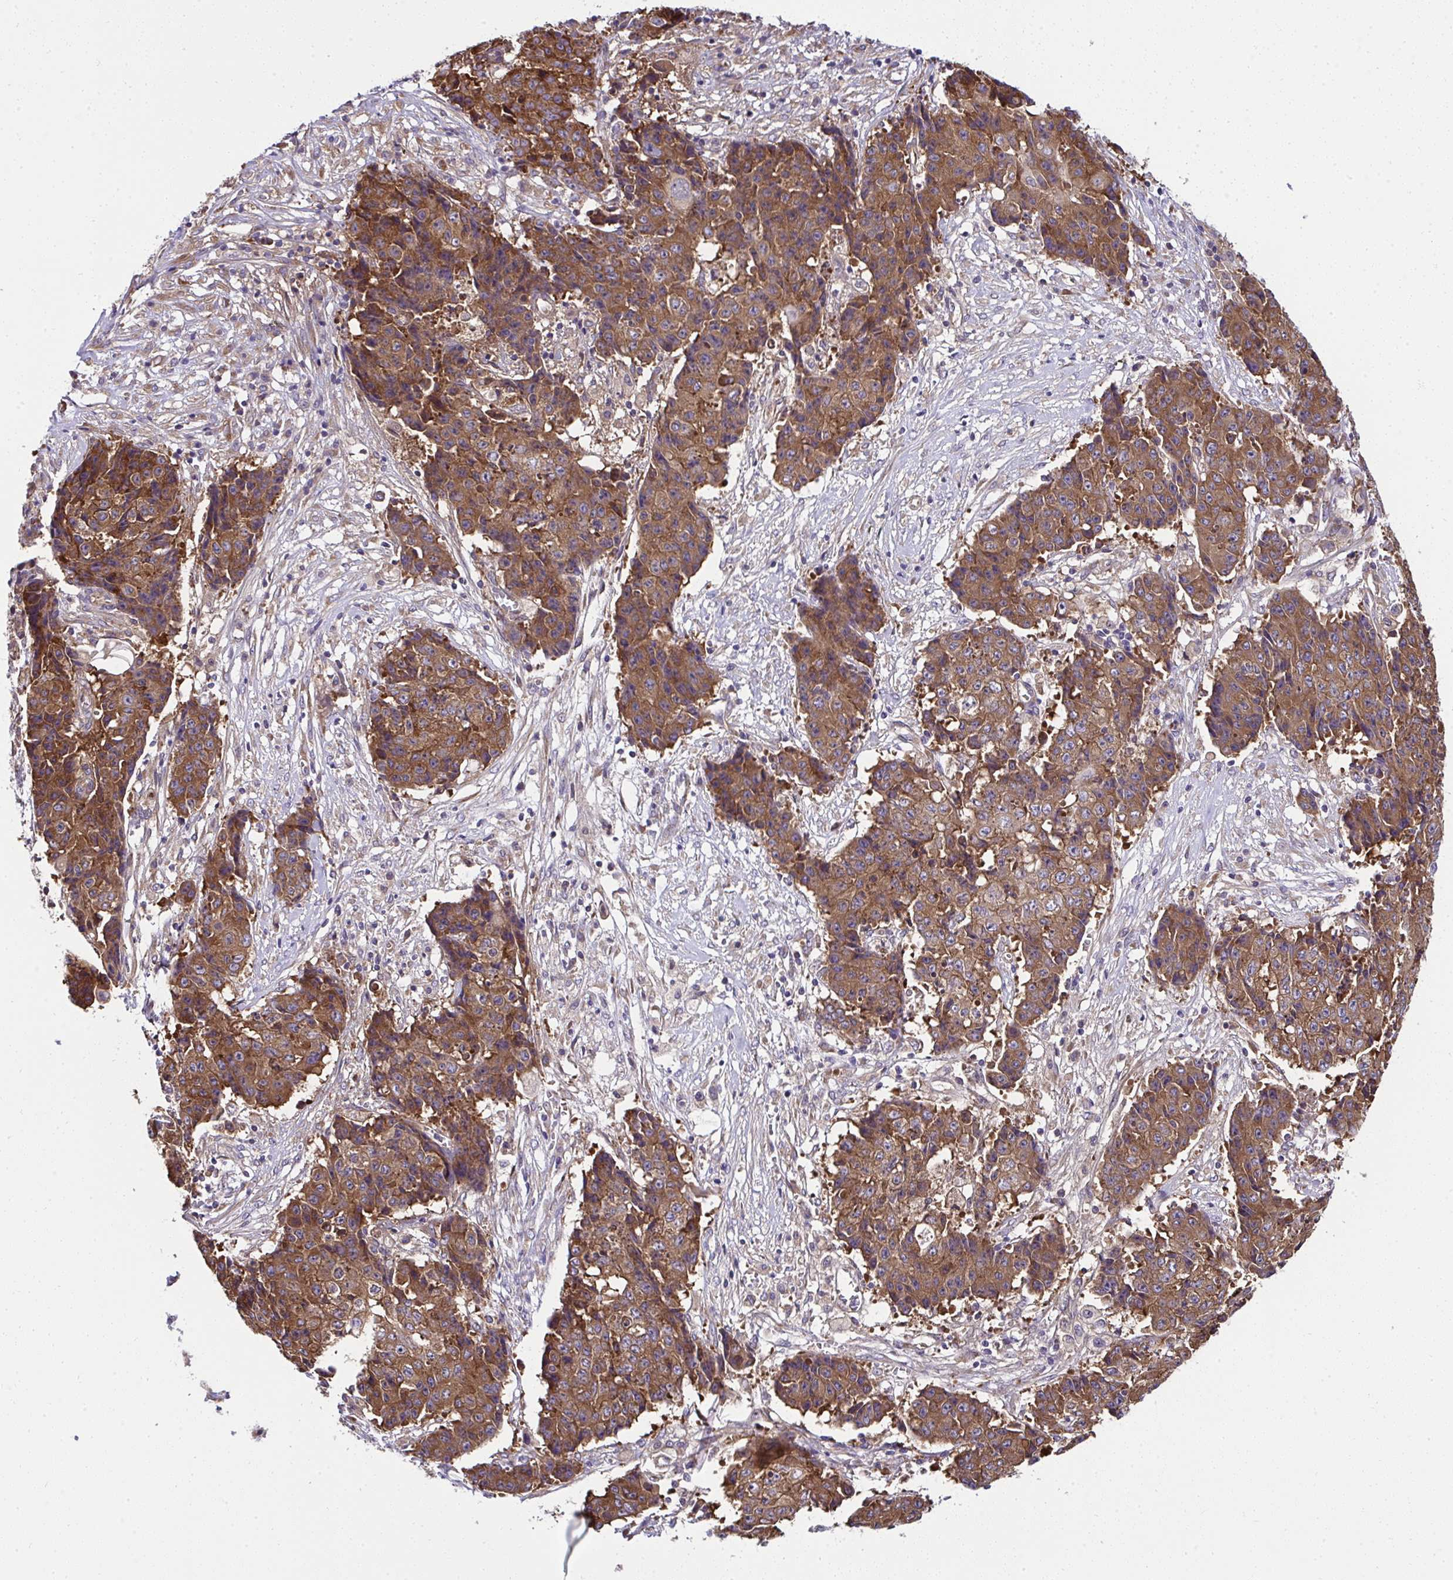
{"staining": {"intensity": "moderate", "quantity": ">75%", "location": "cytoplasmic/membranous"}, "tissue": "ovarian cancer", "cell_type": "Tumor cells", "image_type": "cancer", "snomed": [{"axis": "morphology", "description": "Carcinoma, endometroid"}, {"axis": "topography", "description": "Ovary"}], "caption": "A brown stain labels moderate cytoplasmic/membranous staining of a protein in ovarian cancer (endometroid carcinoma) tumor cells.", "gene": "RPS7", "patient": {"sex": "female", "age": 42}}